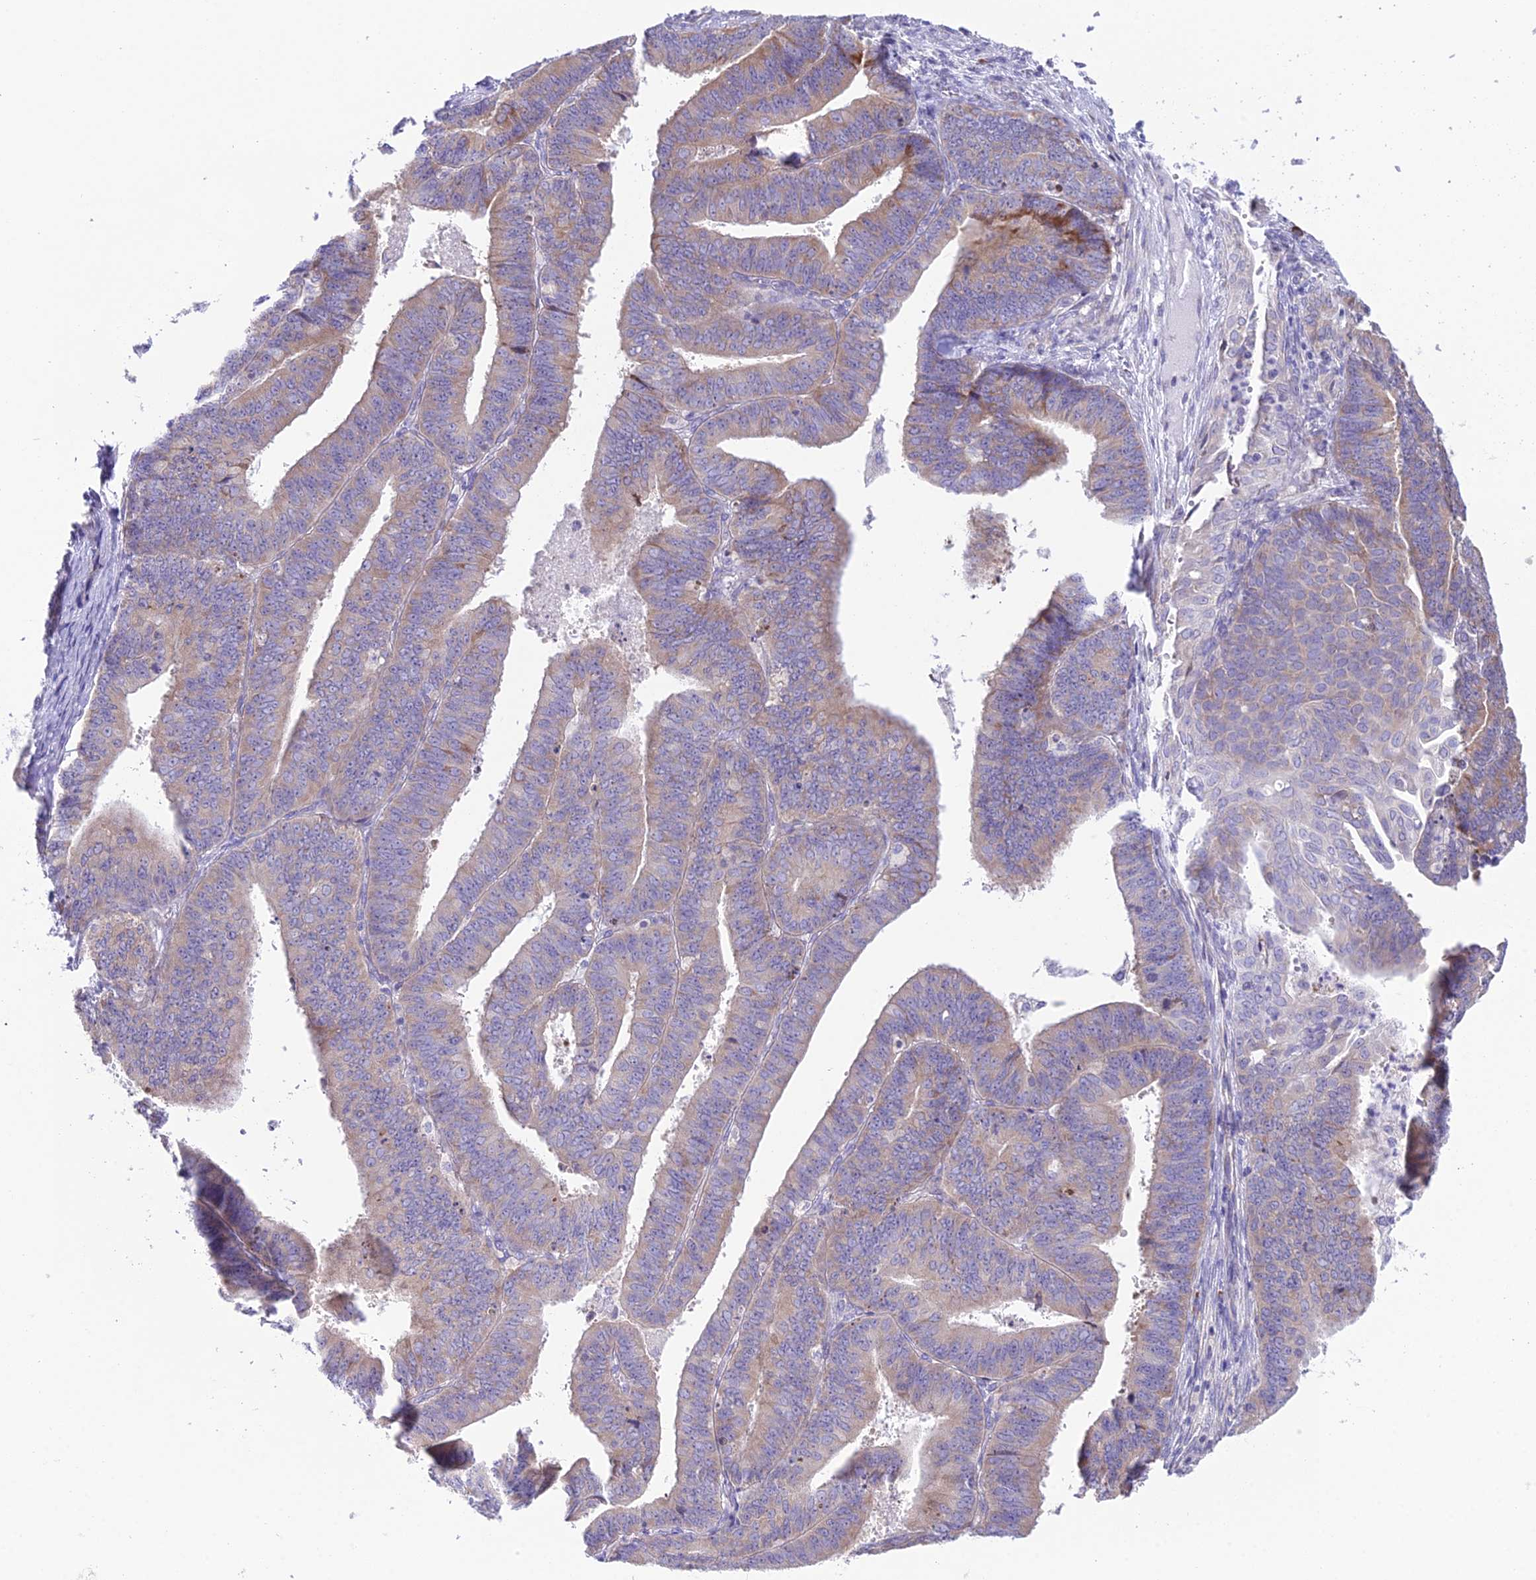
{"staining": {"intensity": "weak", "quantity": ">75%", "location": "cytoplasmic/membranous"}, "tissue": "endometrial cancer", "cell_type": "Tumor cells", "image_type": "cancer", "snomed": [{"axis": "morphology", "description": "Adenocarcinoma, NOS"}, {"axis": "topography", "description": "Endometrium"}], "caption": "Human adenocarcinoma (endometrial) stained with a protein marker reveals weak staining in tumor cells.", "gene": "RPS26", "patient": {"sex": "female", "age": 73}}